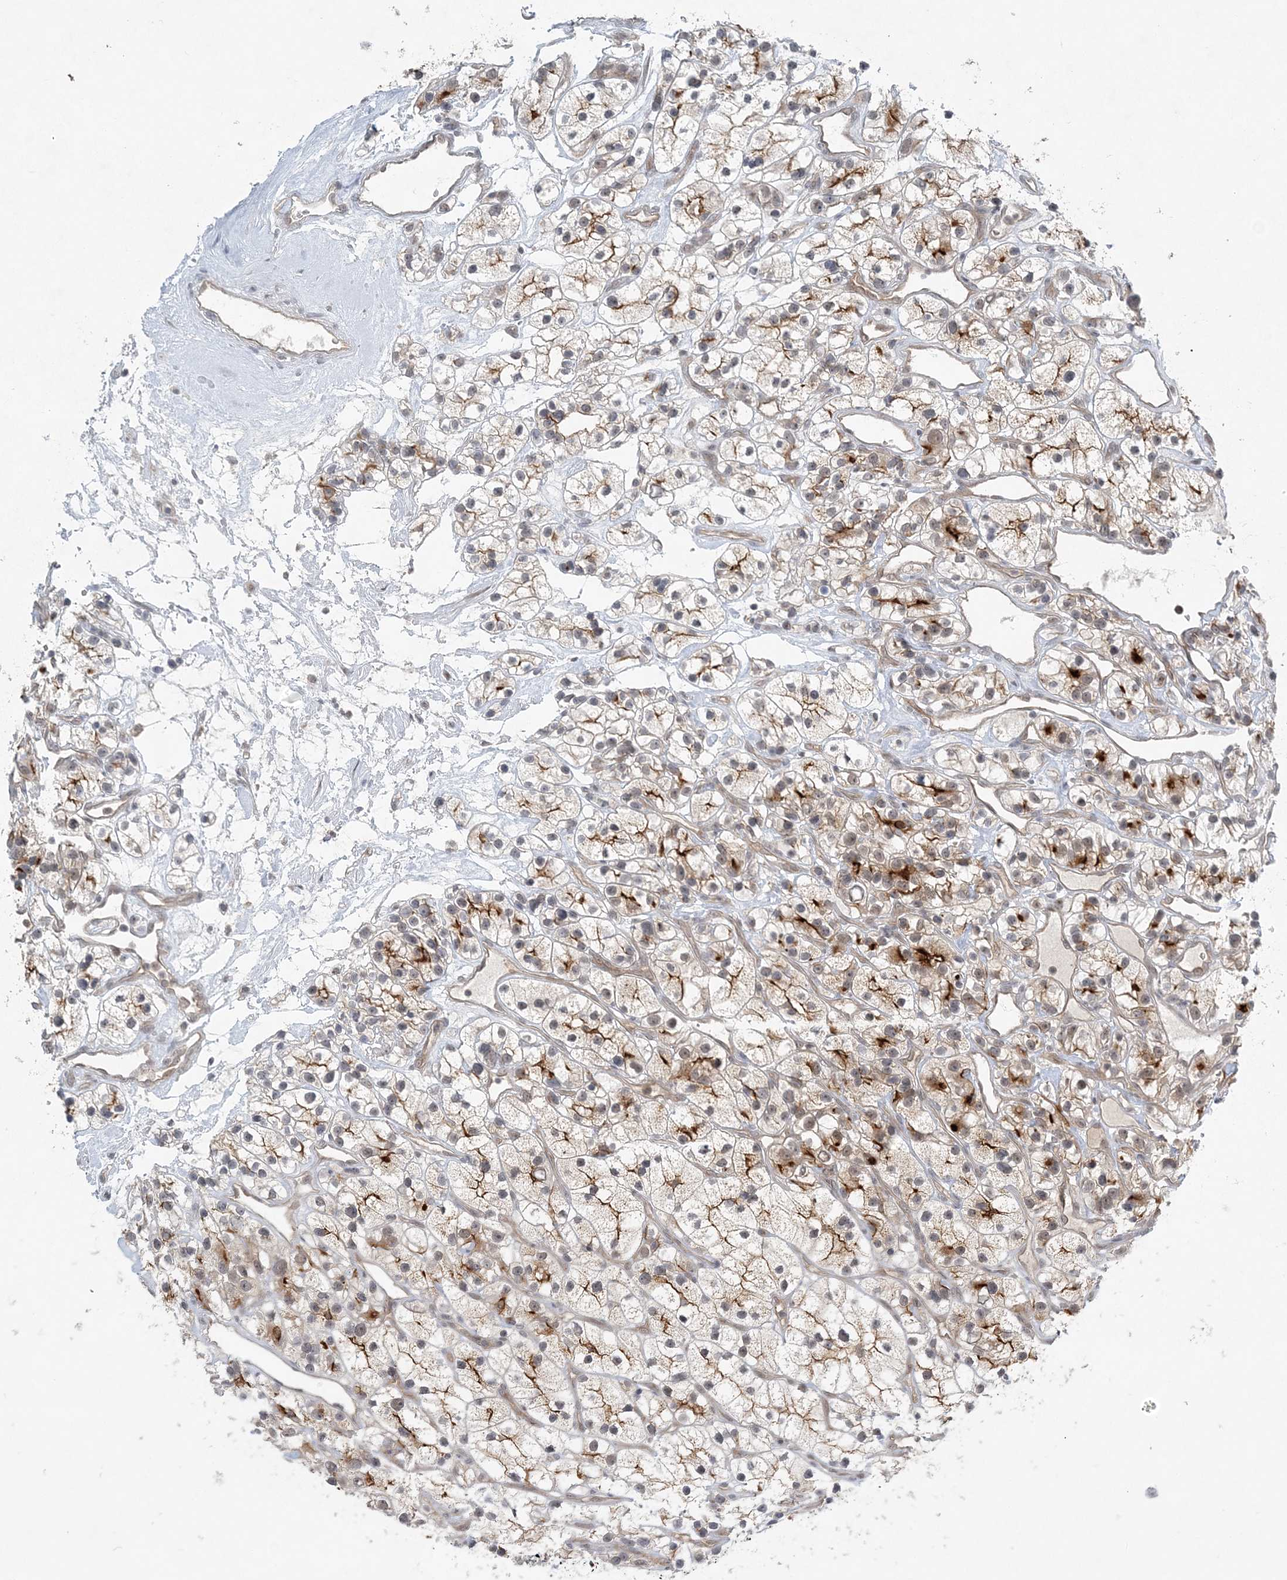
{"staining": {"intensity": "strong", "quantity": "<25%", "location": "cytoplasmic/membranous"}, "tissue": "renal cancer", "cell_type": "Tumor cells", "image_type": "cancer", "snomed": [{"axis": "morphology", "description": "Adenocarcinoma, NOS"}, {"axis": "topography", "description": "Kidney"}], "caption": "High-power microscopy captured an immunohistochemistry histopathology image of adenocarcinoma (renal), revealing strong cytoplasmic/membranous staining in approximately <25% of tumor cells.", "gene": "ATP11A", "patient": {"sex": "female", "age": 57}}